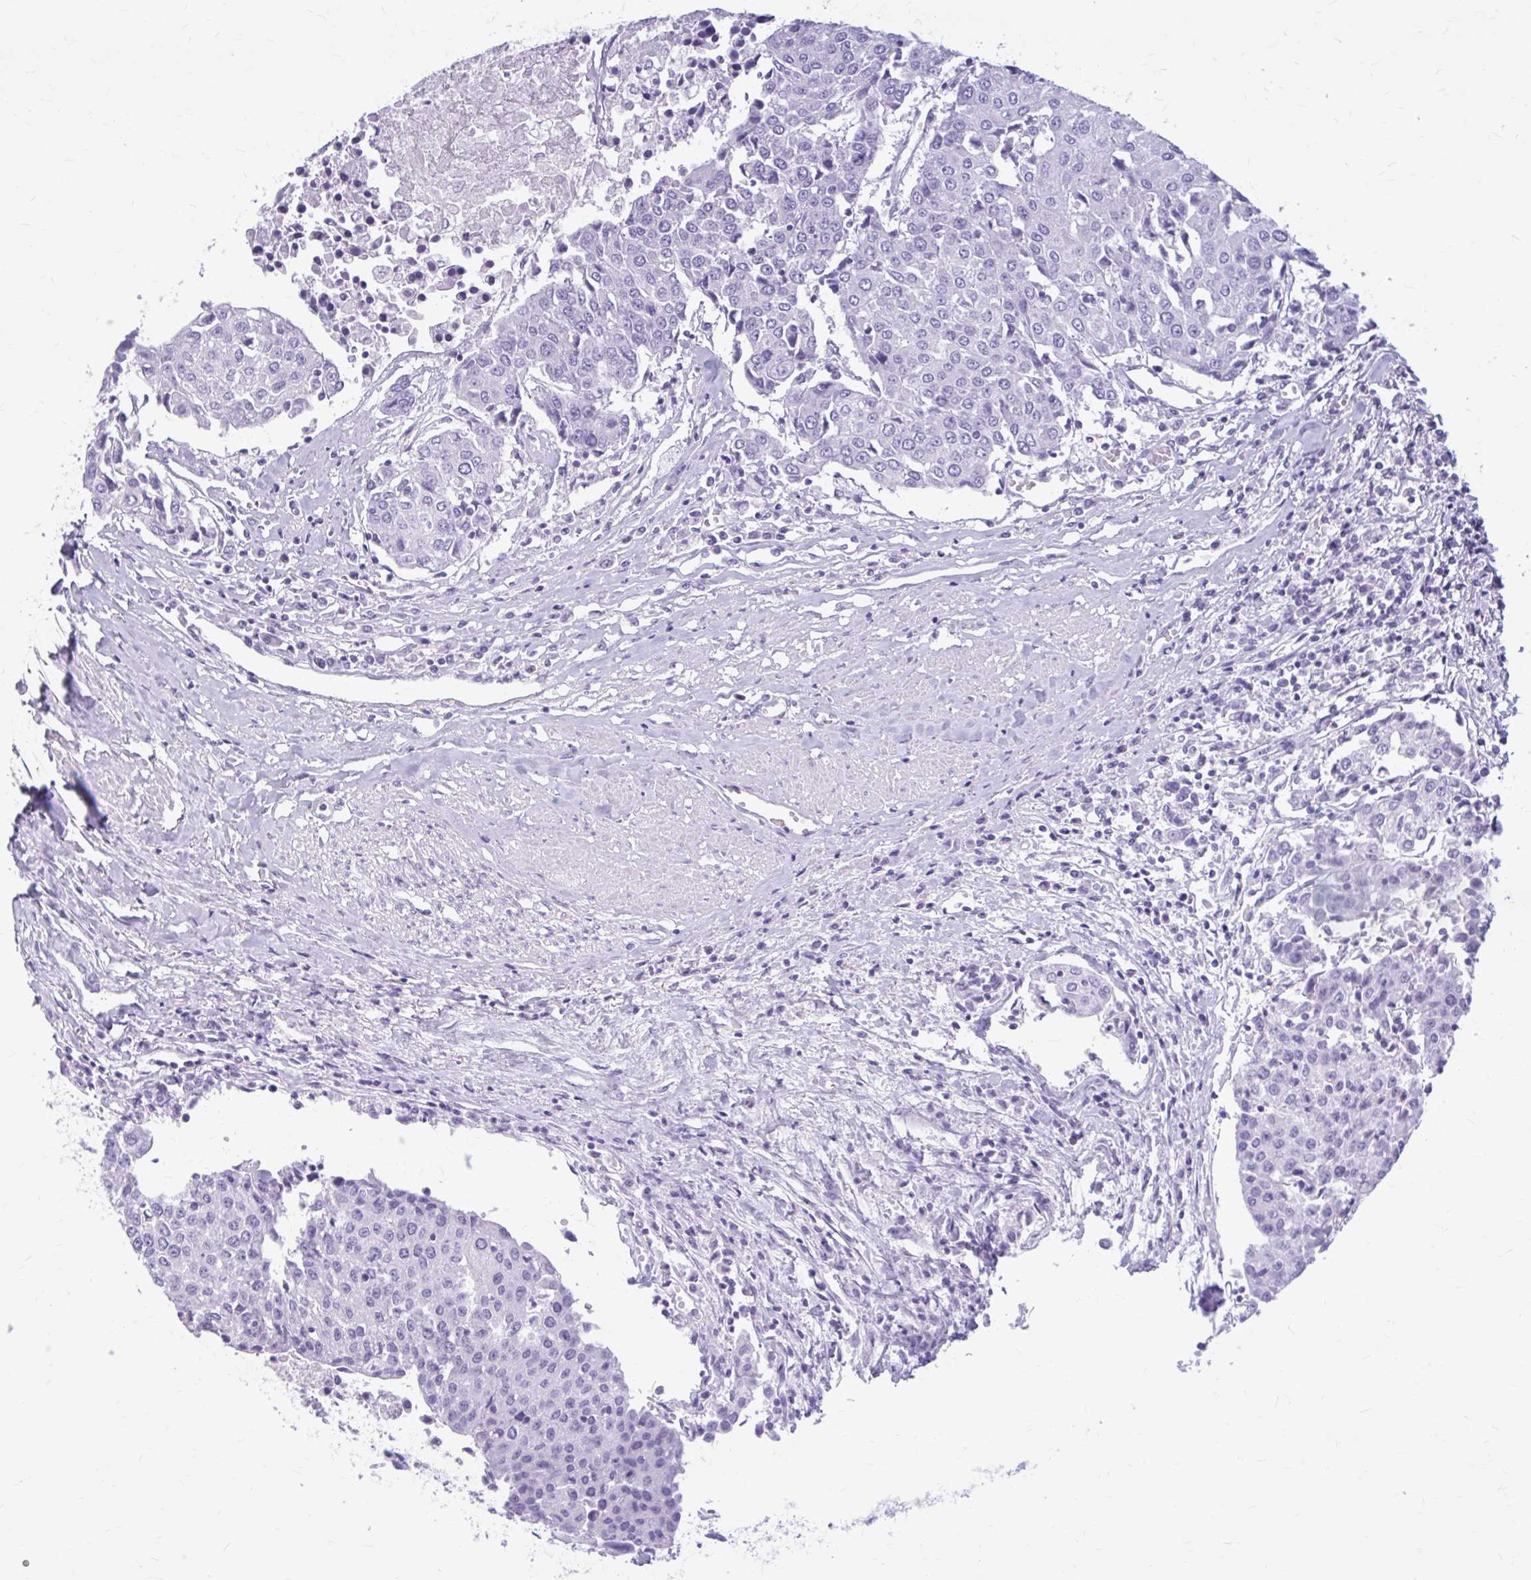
{"staining": {"intensity": "negative", "quantity": "none", "location": "none"}, "tissue": "urothelial cancer", "cell_type": "Tumor cells", "image_type": "cancer", "snomed": [{"axis": "morphology", "description": "Urothelial carcinoma, High grade"}, {"axis": "topography", "description": "Urinary bladder"}], "caption": "A micrograph of human urothelial cancer is negative for staining in tumor cells.", "gene": "KLHDC7A", "patient": {"sex": "female", "age": 85}}